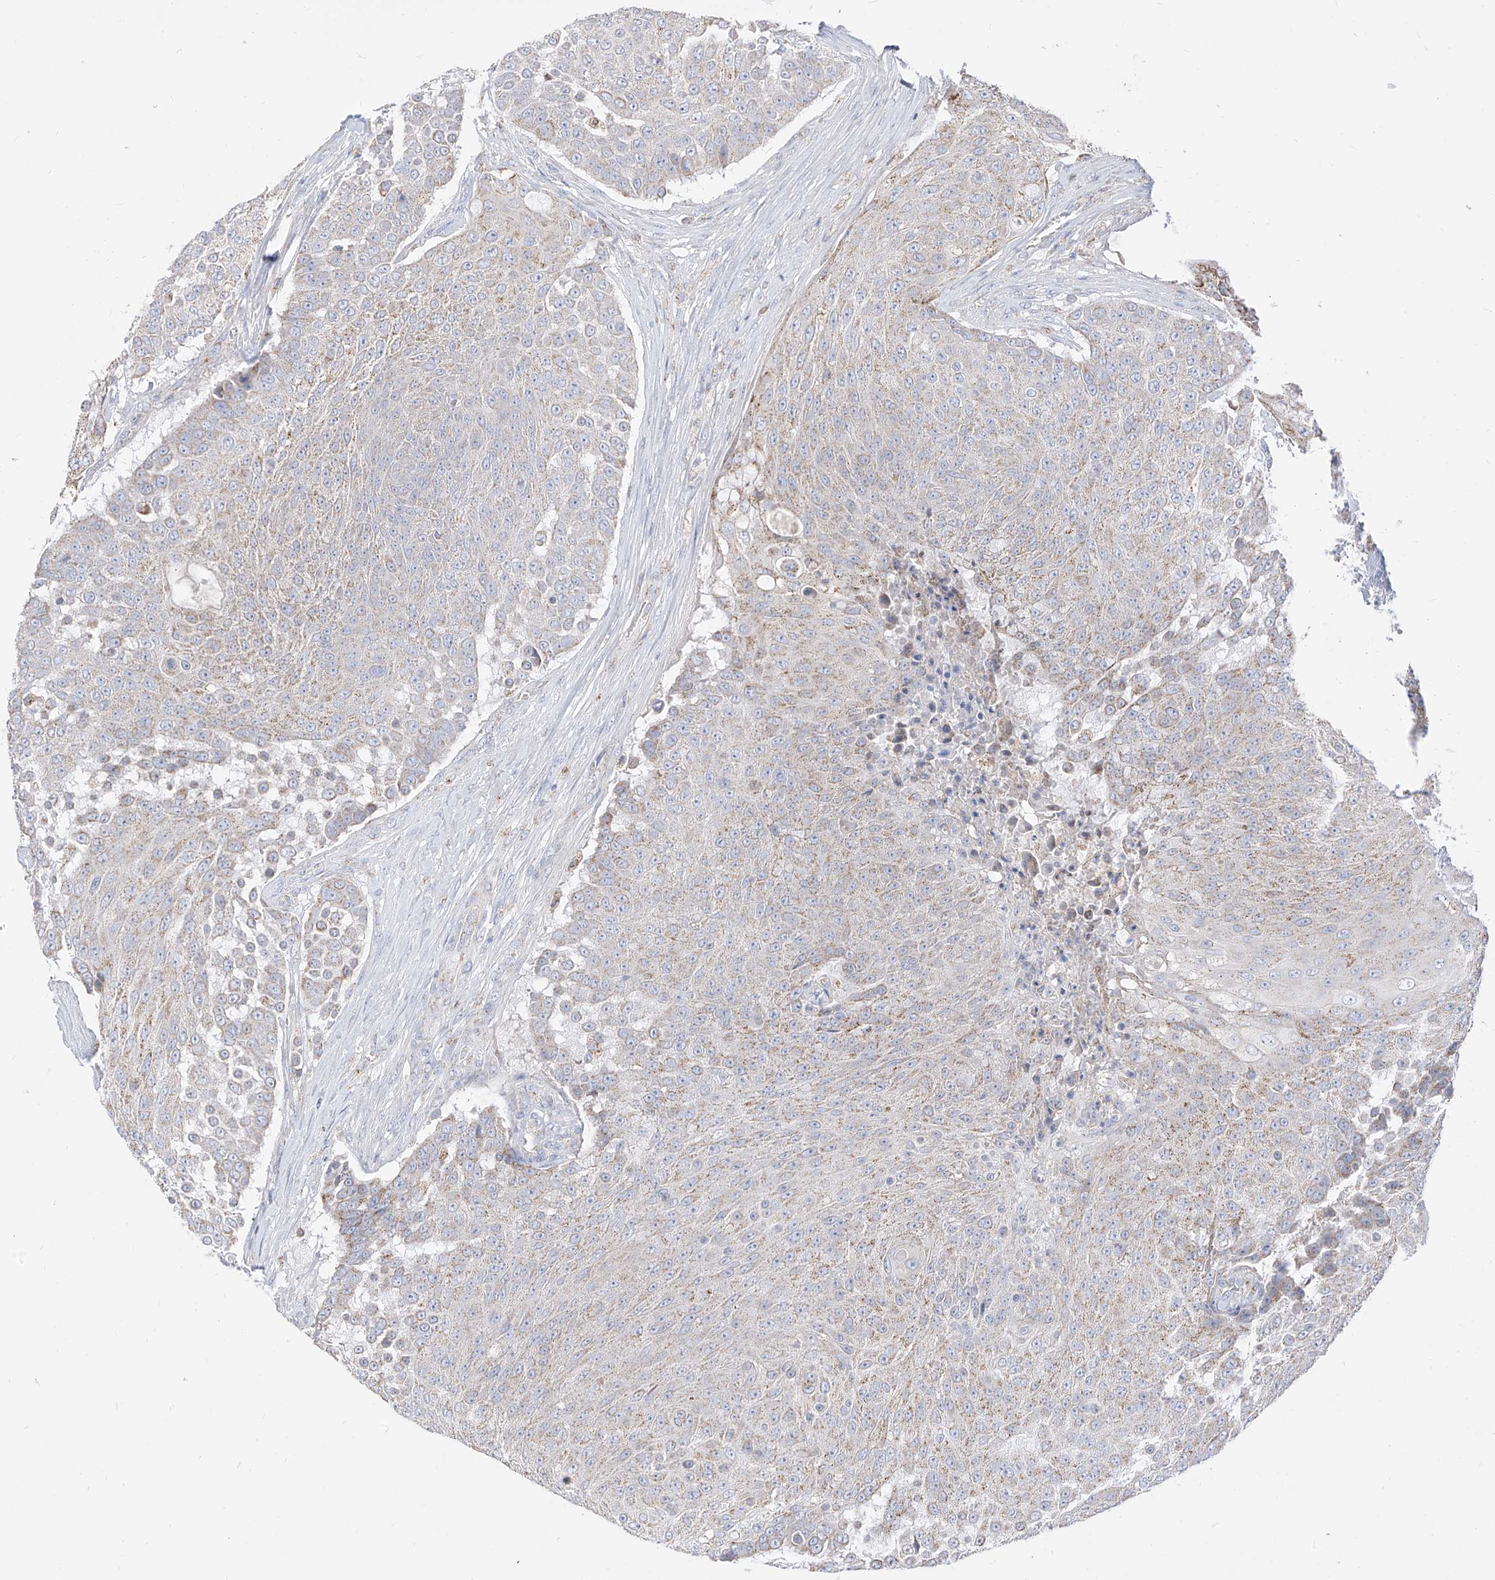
{"staining": {"intensity": "weak", "quantity": ">75%", "location": "cytoplasmic/membranous"}, "tissue": "urothelial cancer", "cell_type": "Tumor cells", "image_type": "cancer", "snomed": [{"axis": "morphology", "description": "Urothelial carcinoma, High grade"}, {"axis": "topography", "description": "Urinary bladder"}], "caption": "The micrograph demonstrates staining of high-grade urothelial carcinoma, revealing weak cytoplasmic/membranous protein positivity (brown color) within tumor cells.", "gene": "RASA2", "patient": {"sex": "female", "age": 63}}